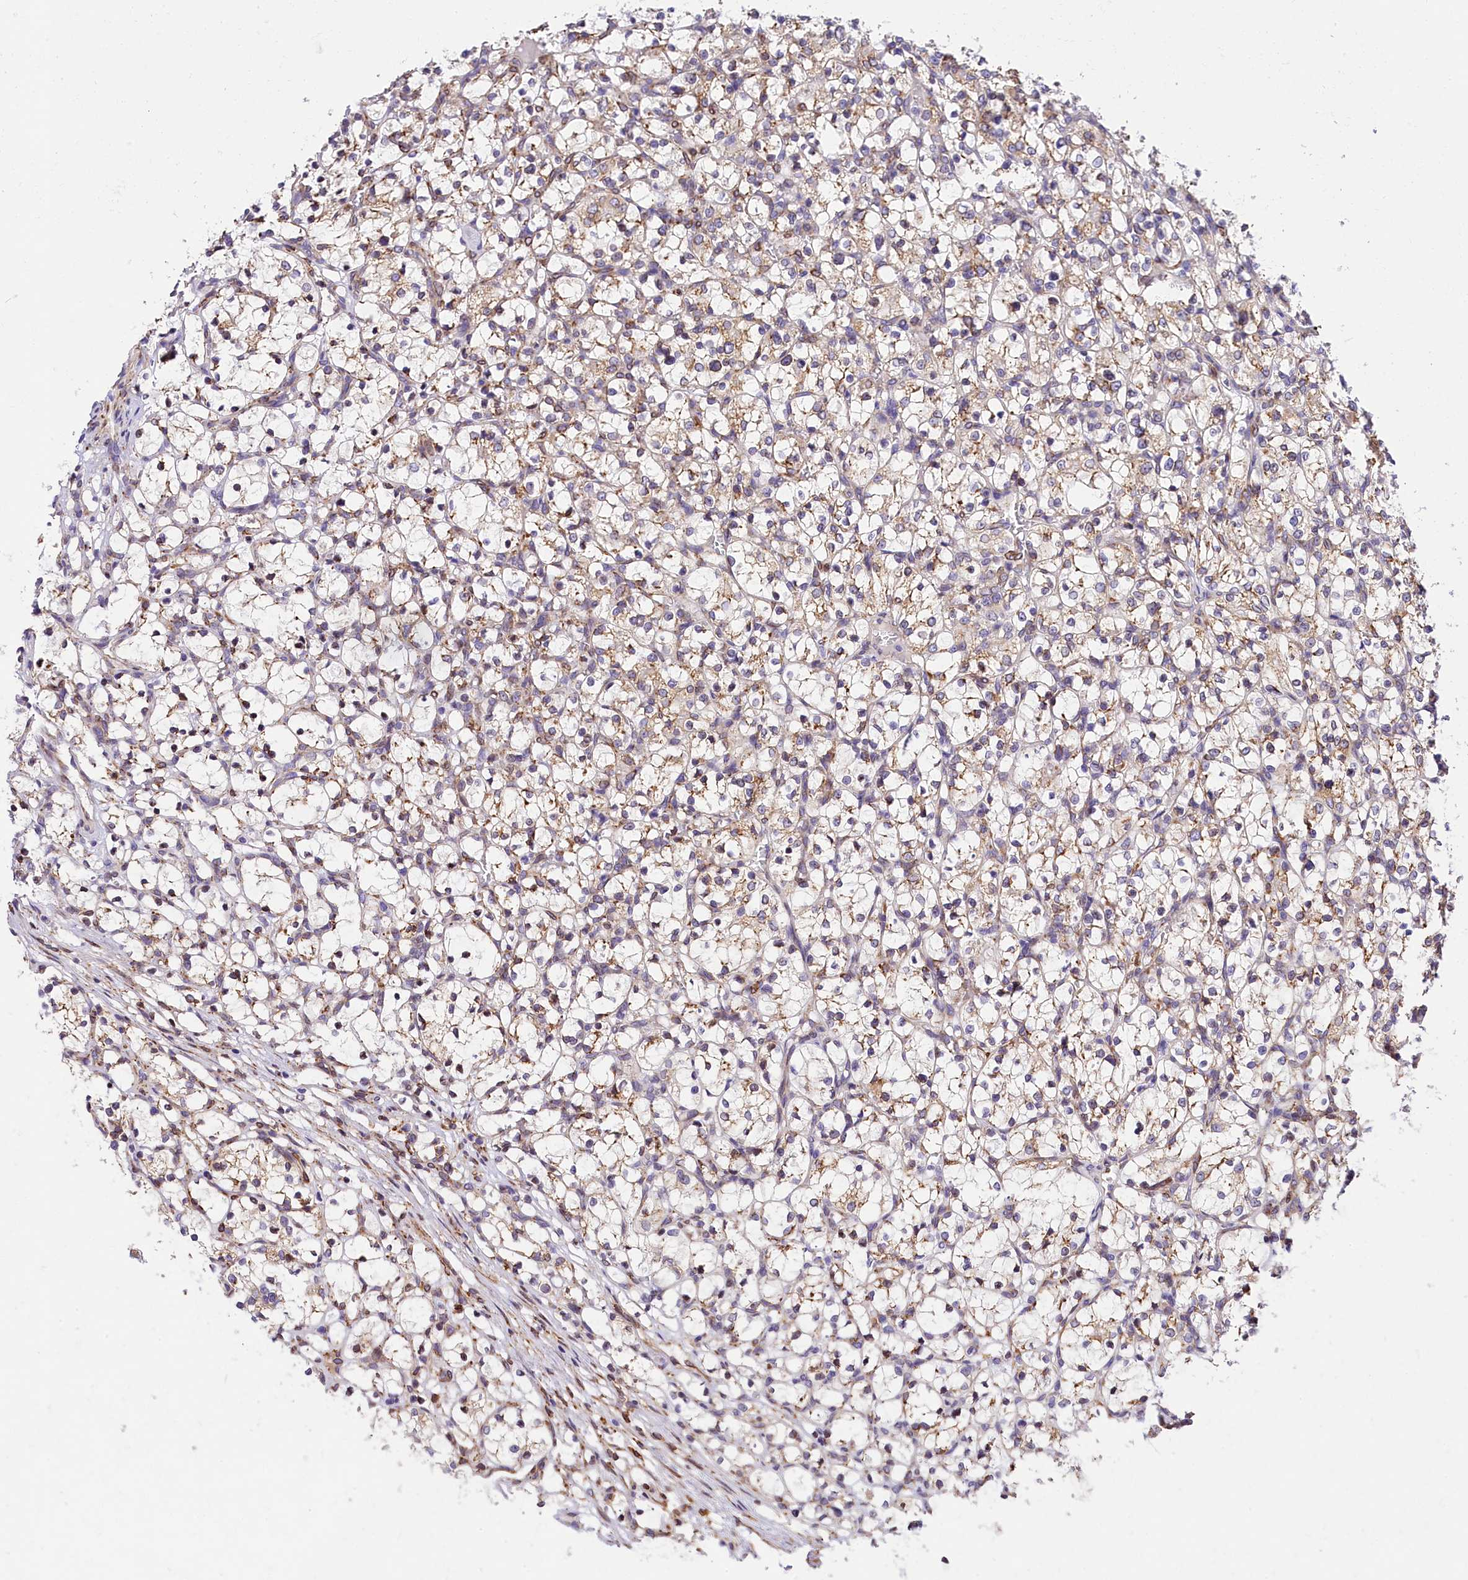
{"staining": {"intensity": "weak", "quantity": "25%-75%", "location": "cytoplasmic/membranous"}, "tissue": "renal cancer", "cell_type": "Tumor cells", "image_type": "cancer", "snomed": [{"axis": "morphology", "description": "Adenocarcinoma, NOS"}, {"axis": "topography", "description": "Kidney"}], "caption": "Protein staining by immunohistochemistry (IHC) shows weak cytoplasmic/membranous positivity in approximately 25%-75% of tumor cells in renal cancer. (Stains: DAB in brown, nuclei in blue, Microscopy: brightfield microscopy at high magnification).", "gene": "ITGA1", "patient": {"sex": "female", "age": 69}}